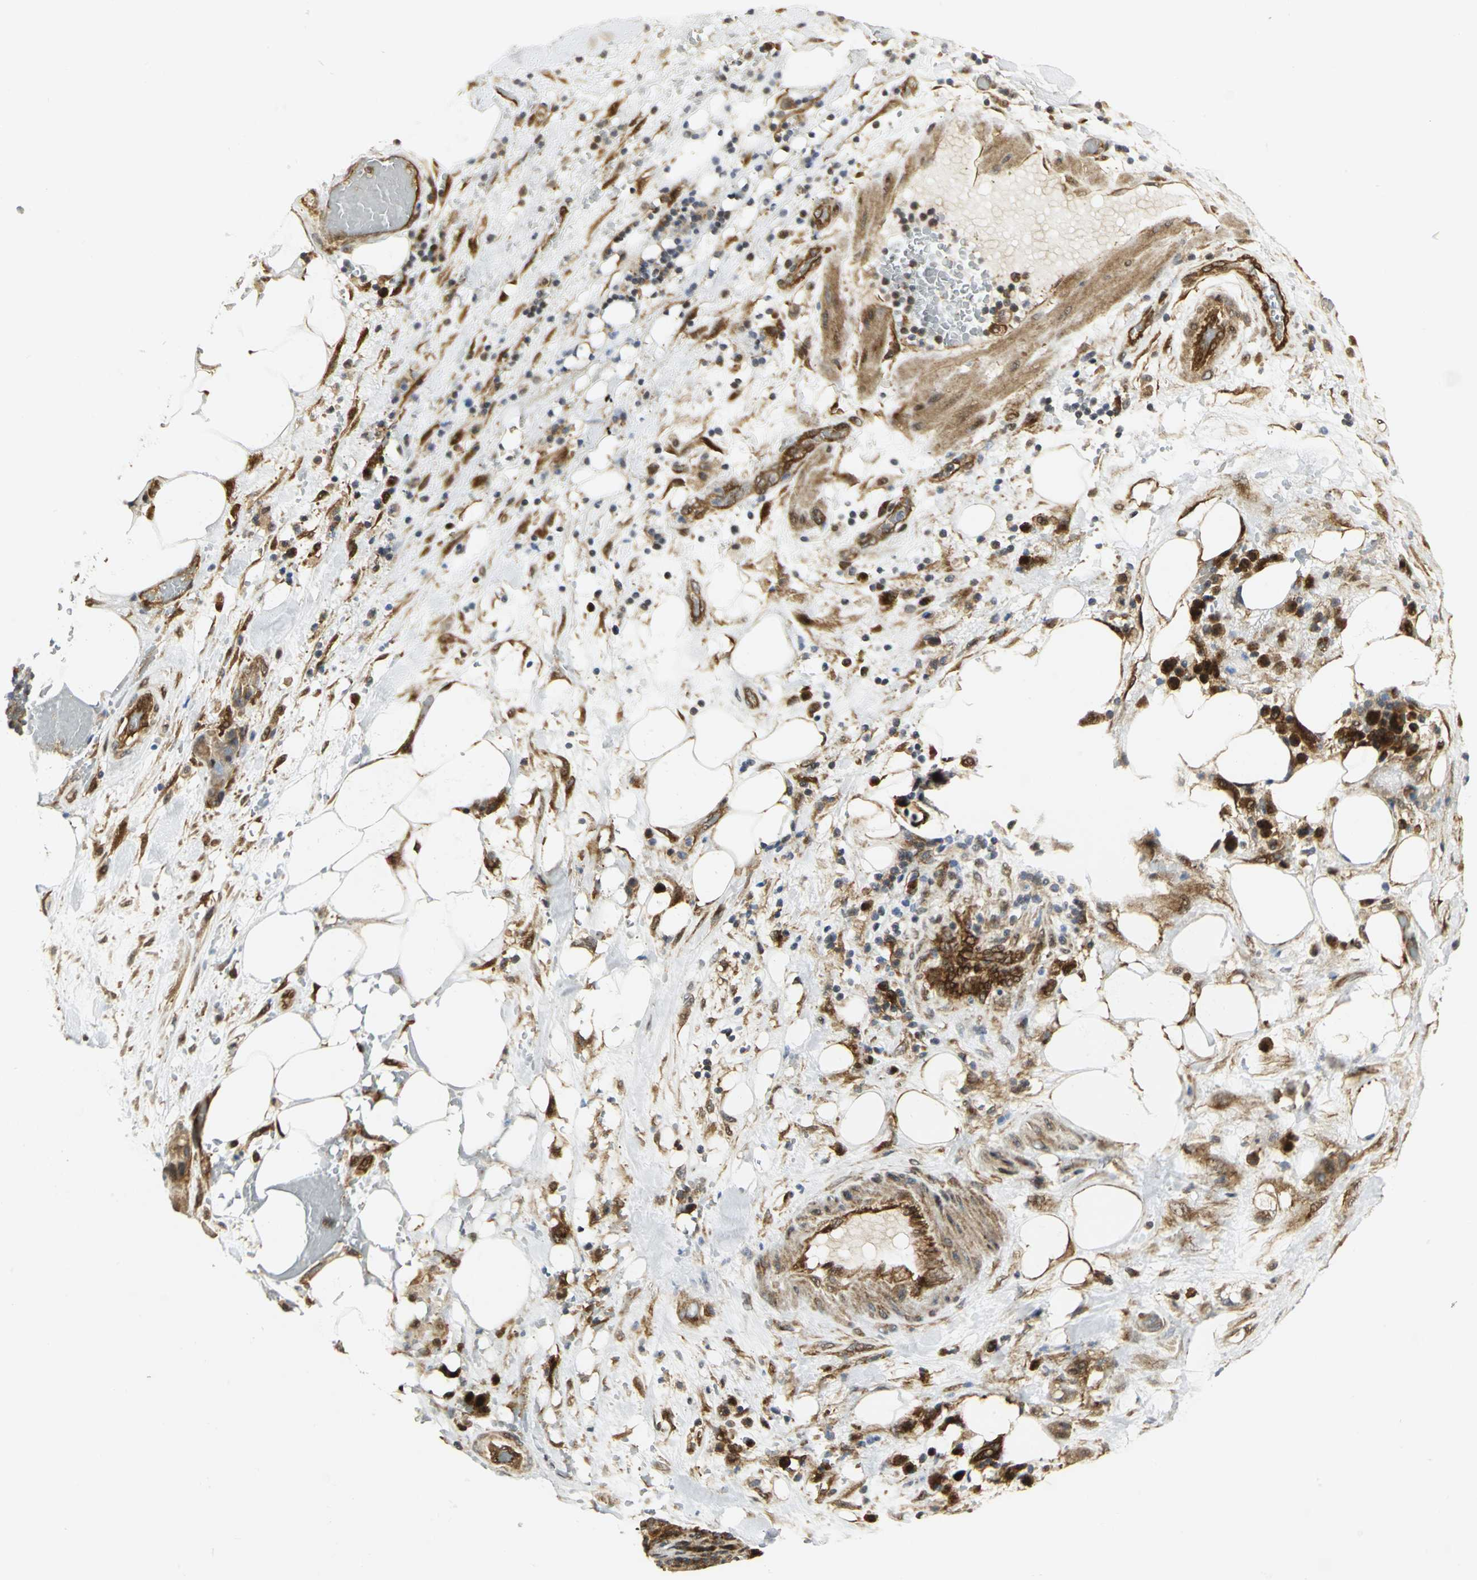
{"staining": {"intensity": "moderate", "quantity": ">75%", "location": "cytoplasmic/membranous"}, "tissue": "liver cancer", "cell_type": "Tumor cells", "image_type": "cancer", "snomed": [{"axis": "morphology", "description": "Cholangiocarcinoma"}, {"axis": "topography", "description": "Liver"}], "caption": "A histopathology image of liver cancer (cholangiocarcinoma) stained for a protein reveals moderate cytoplasmic/membranous brown staining in tumor cells.", "gene": "EEA1", "patient": {"sex": "female", "age": 68}}